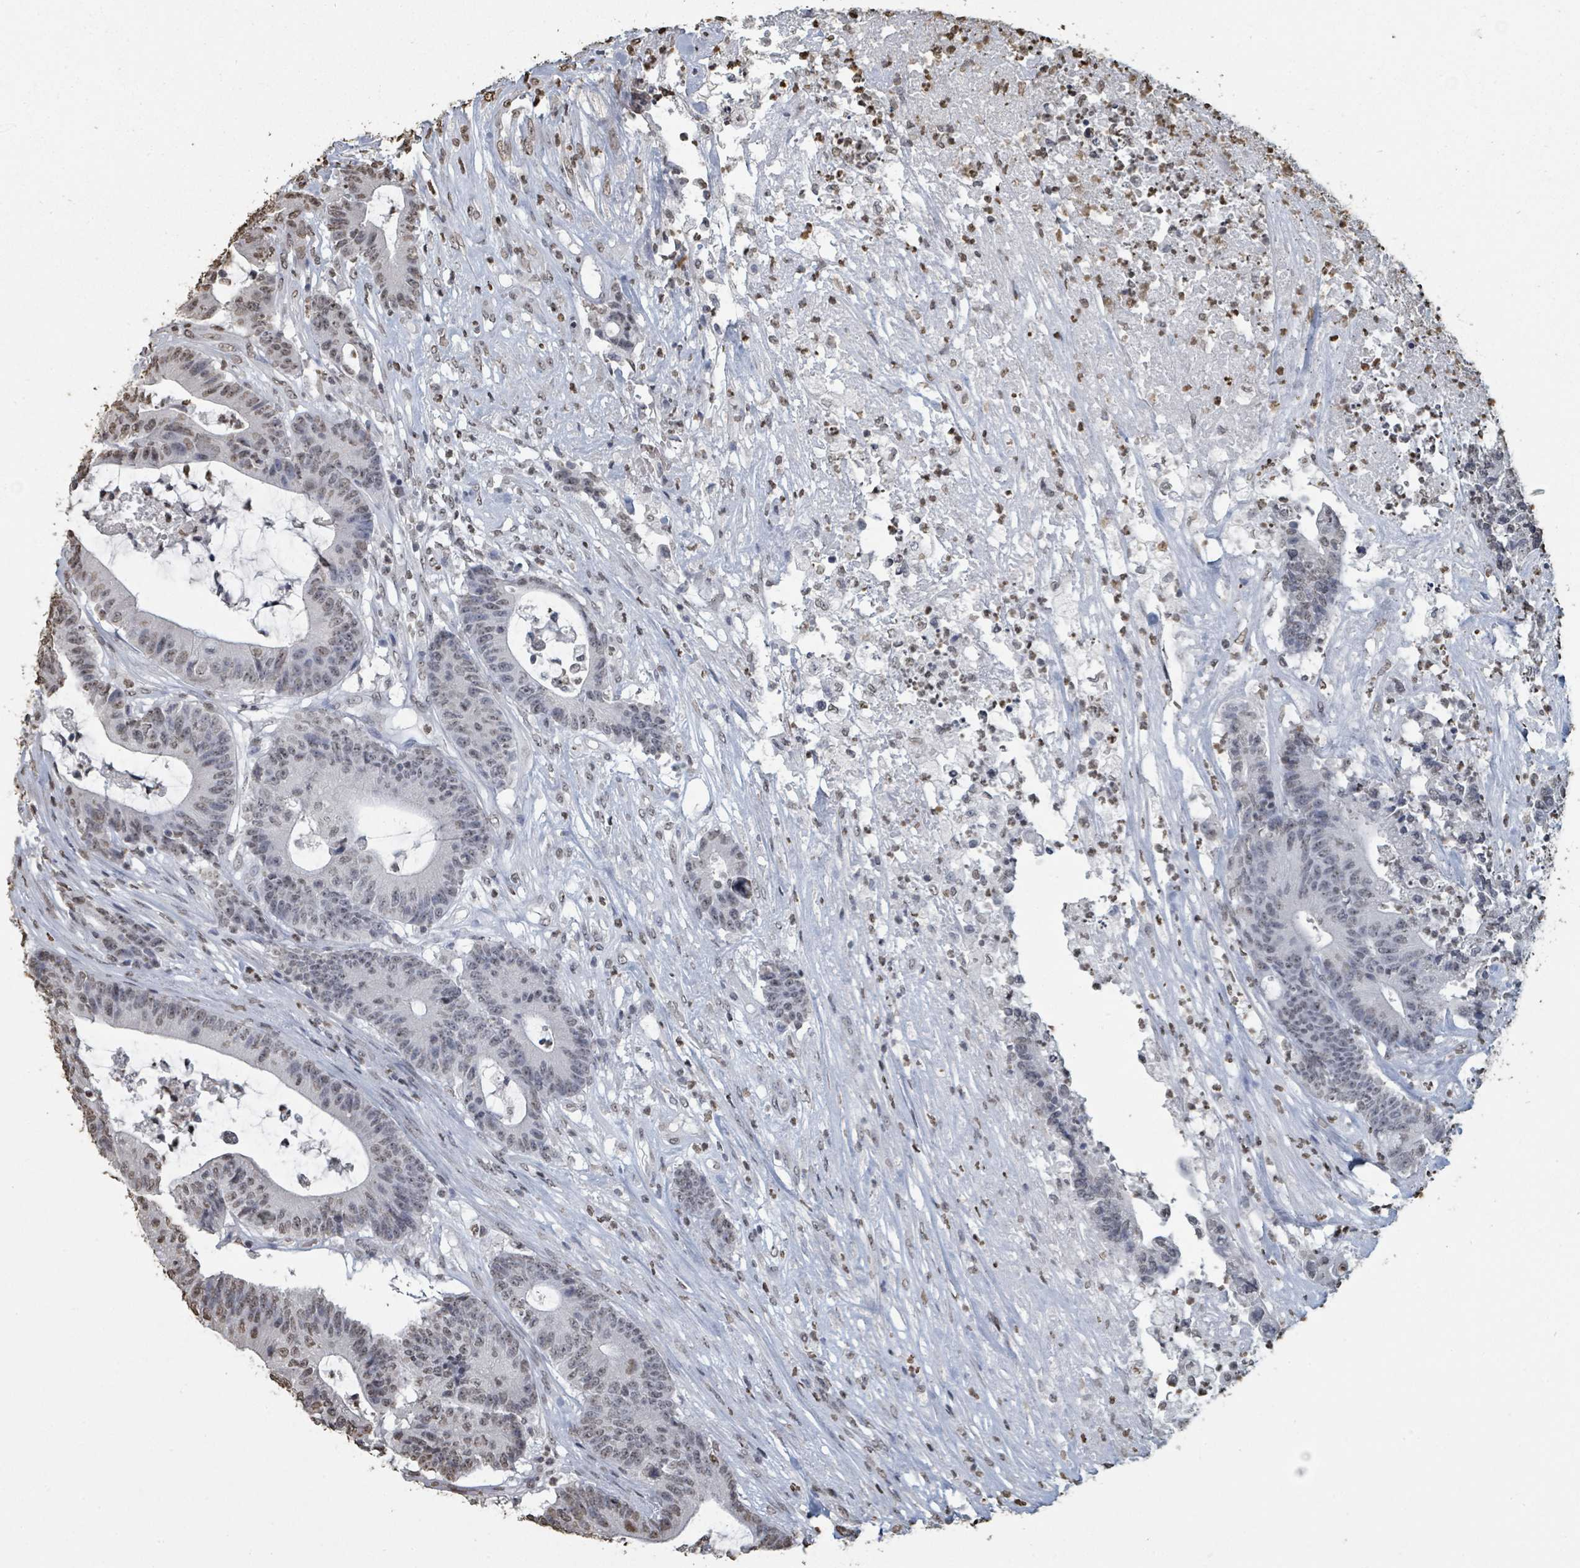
{"staining": {"intensity": "weak", "quantity": "<25%", "location": "nuclear"}, "tissue": "colorectal cancer", "cell_type": "Tumor cells", "image_type": "cancer", "snomed": [{"axis": "morphology", "description": "Adenocarcinoma, NOS"}, {"axis": "topography", "description": "Colon"}], "caption": "Immunohistochemistry (IHC) of colorectal adenocarcinoma displays no expression in tumor cells.", "gene": "MRPS12", "patient": {"sex": "female", "age": 84}}